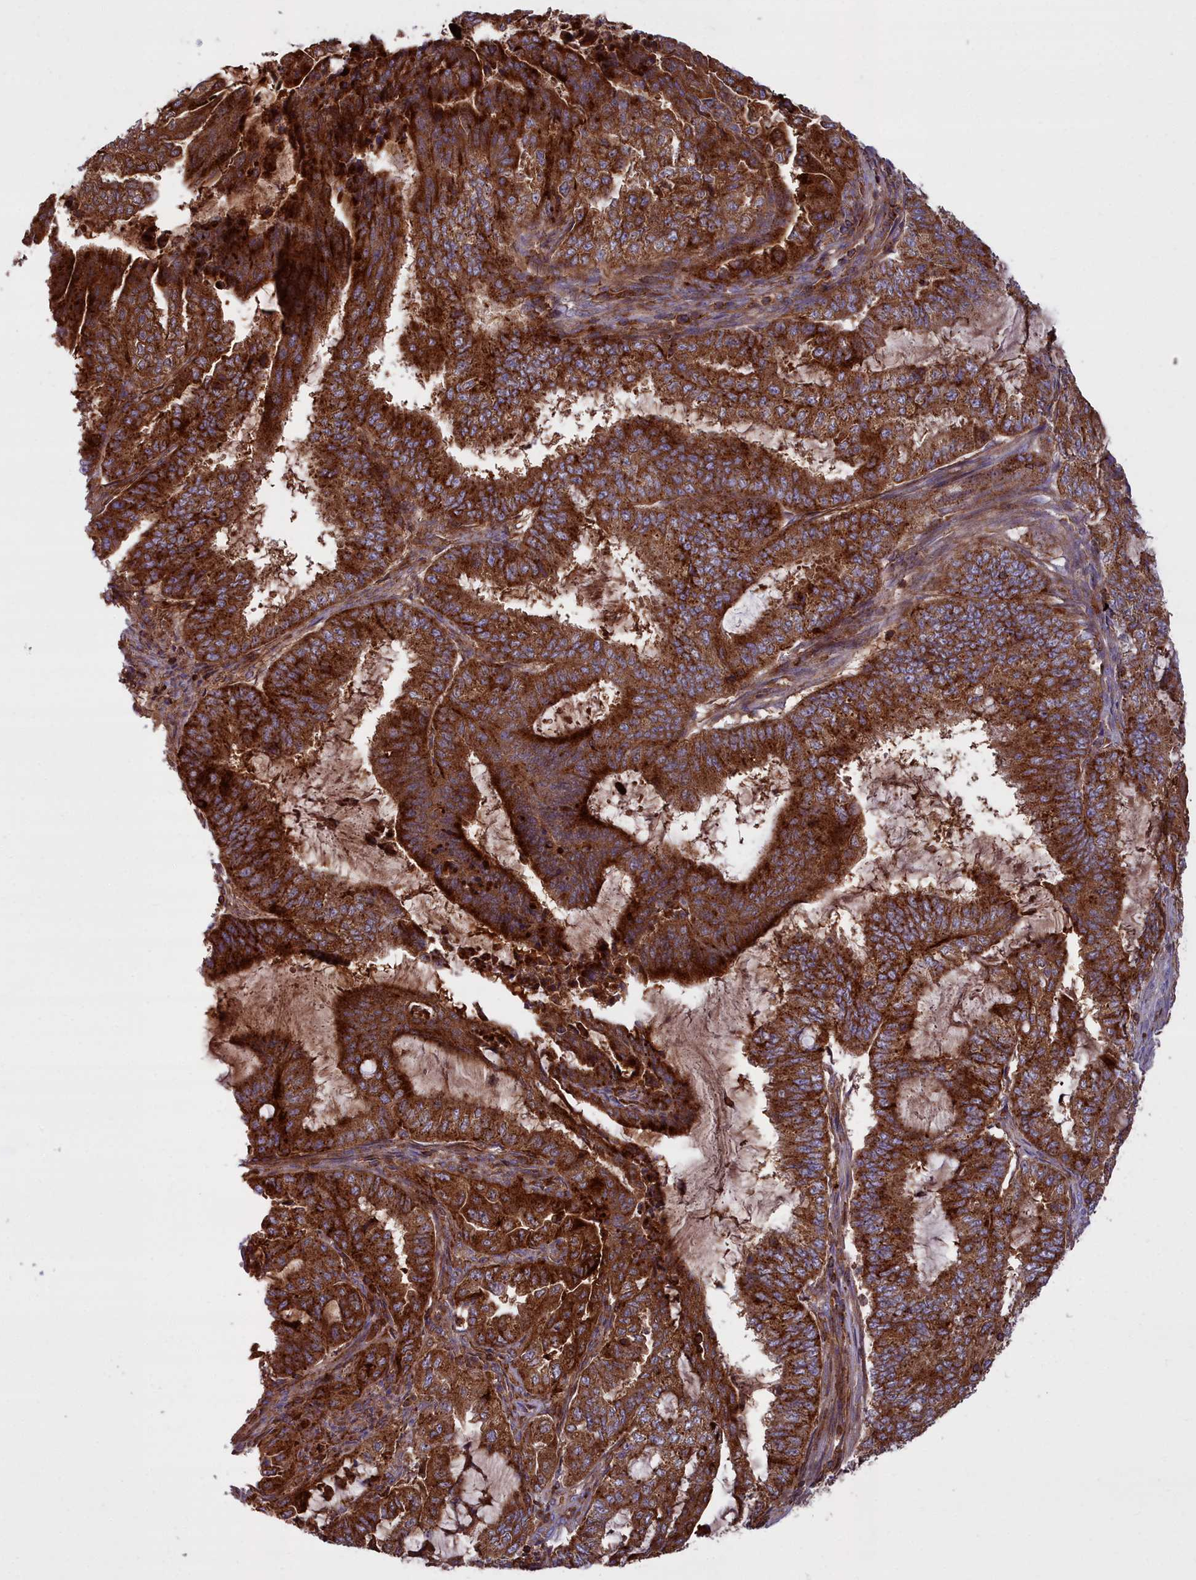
{"staining": {"intensity": "strong", "quantity": ">75%", "location": "cytoplasmic/membranous"}, "tissue": "endometrial cancer", "cell_type": "Tumor cells", "image_type": "cancer", "snomed": [{"axis": "morphology", "description": "Adenocarcinoma, NOS"}, {"axis": "topography", "description": "Endometrium"}], "caption": "Endometrial cancer stained for a protein exhibits strong cytoplasmic/membranous positivity in tumor cells.", "gene": "LNPEP", "patient": {"sex": "female", "age": 51}}